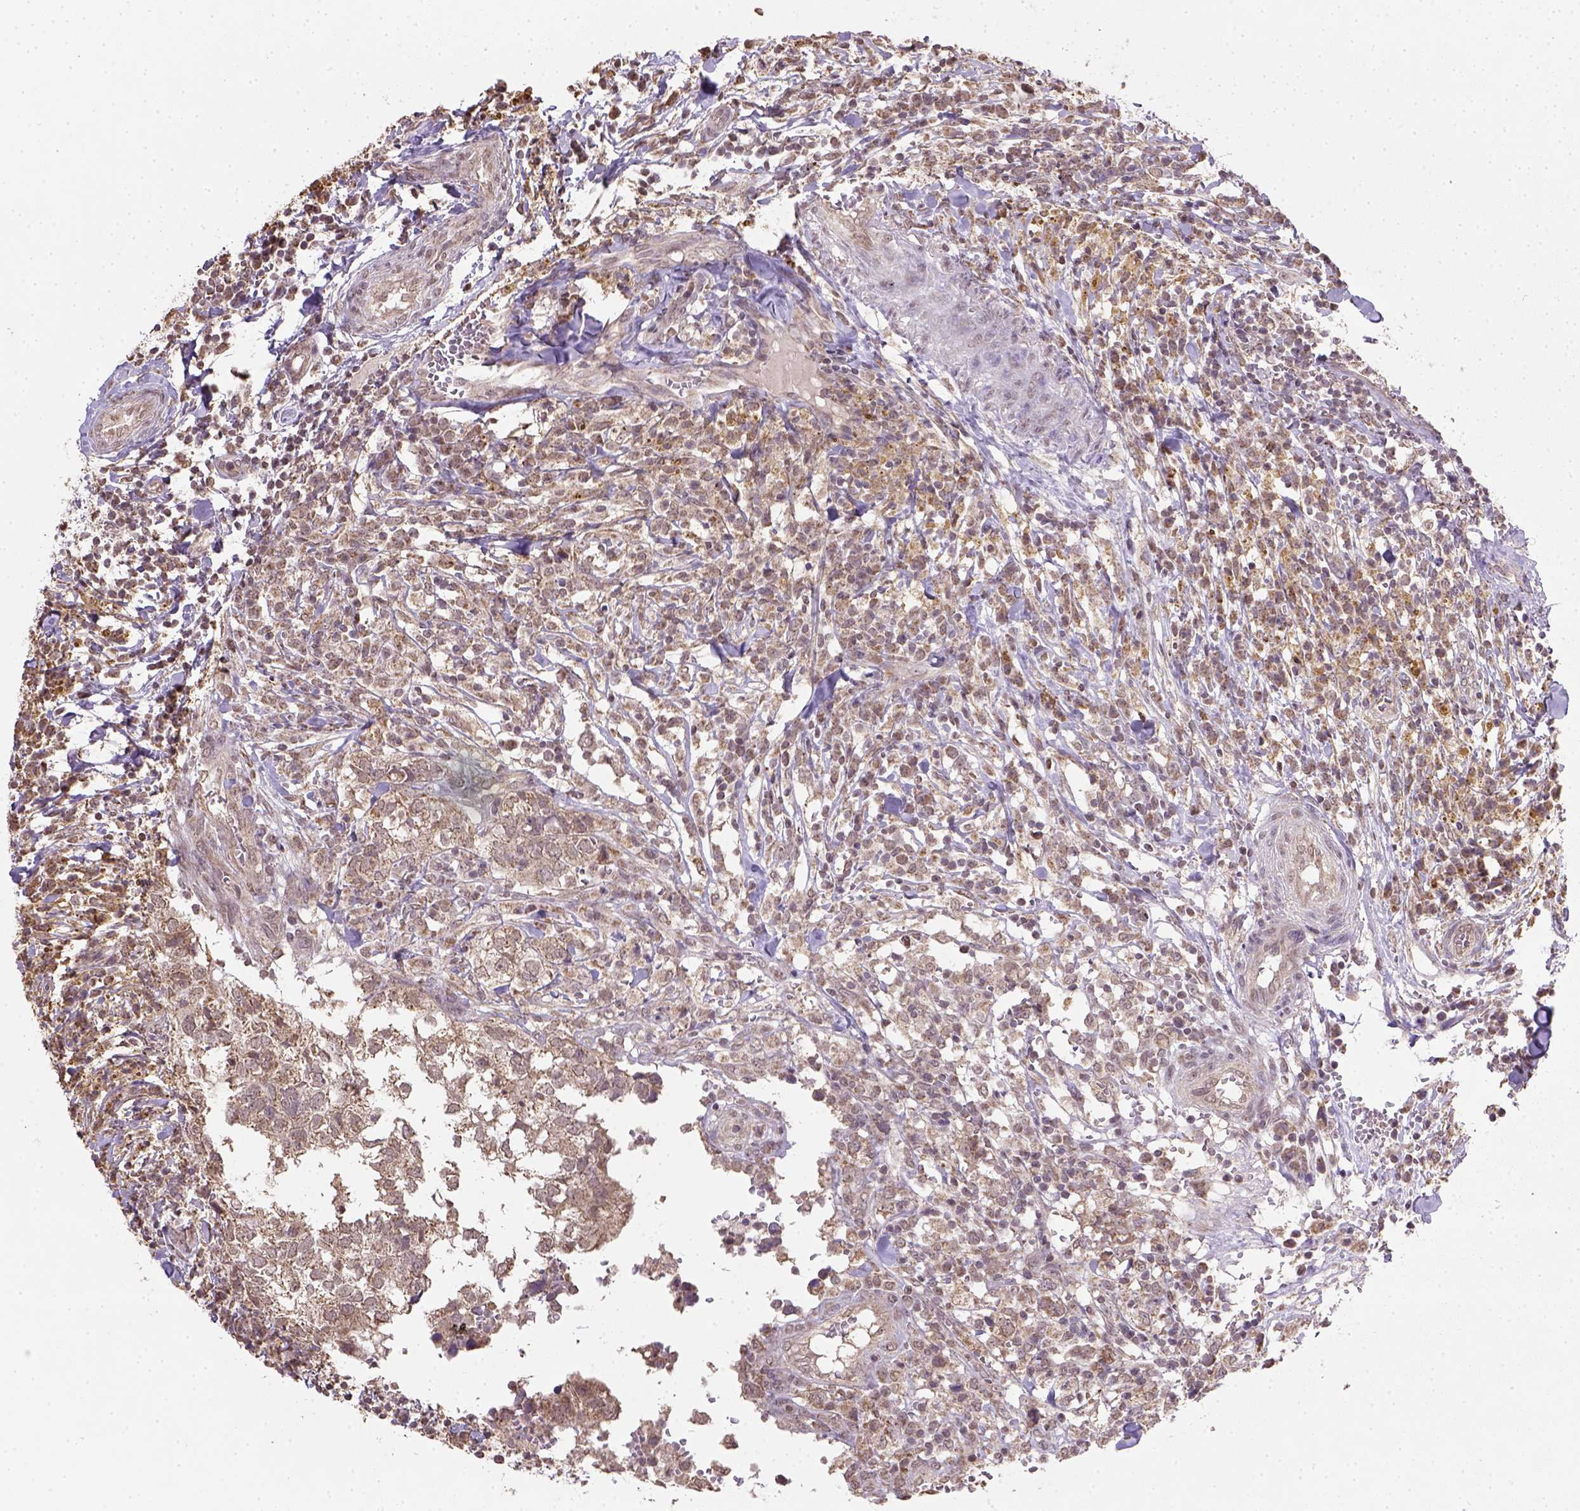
{"staining": {"intensity": "moderate", "quantity": ">75%", "location": "cytoplasmic/membranous"}, "tissue": "breast cancer", "cell_type": "Tumor cells", "image_type": "cancer", "snomed": [{"axis": "morphology", "description": "Duct carcinoma"}, {"axis": "topography", "description": "Breast"}], "caption": "There is medium levels of moderate cytoplasmic/membranous positivity in tumor cells of infiltrating ductal carcinoma (breast), as demonstrated by immunohistochemical staining (brown color).", "gene": "NUDT10", "patient": {"sex": "female", "age": 30}}